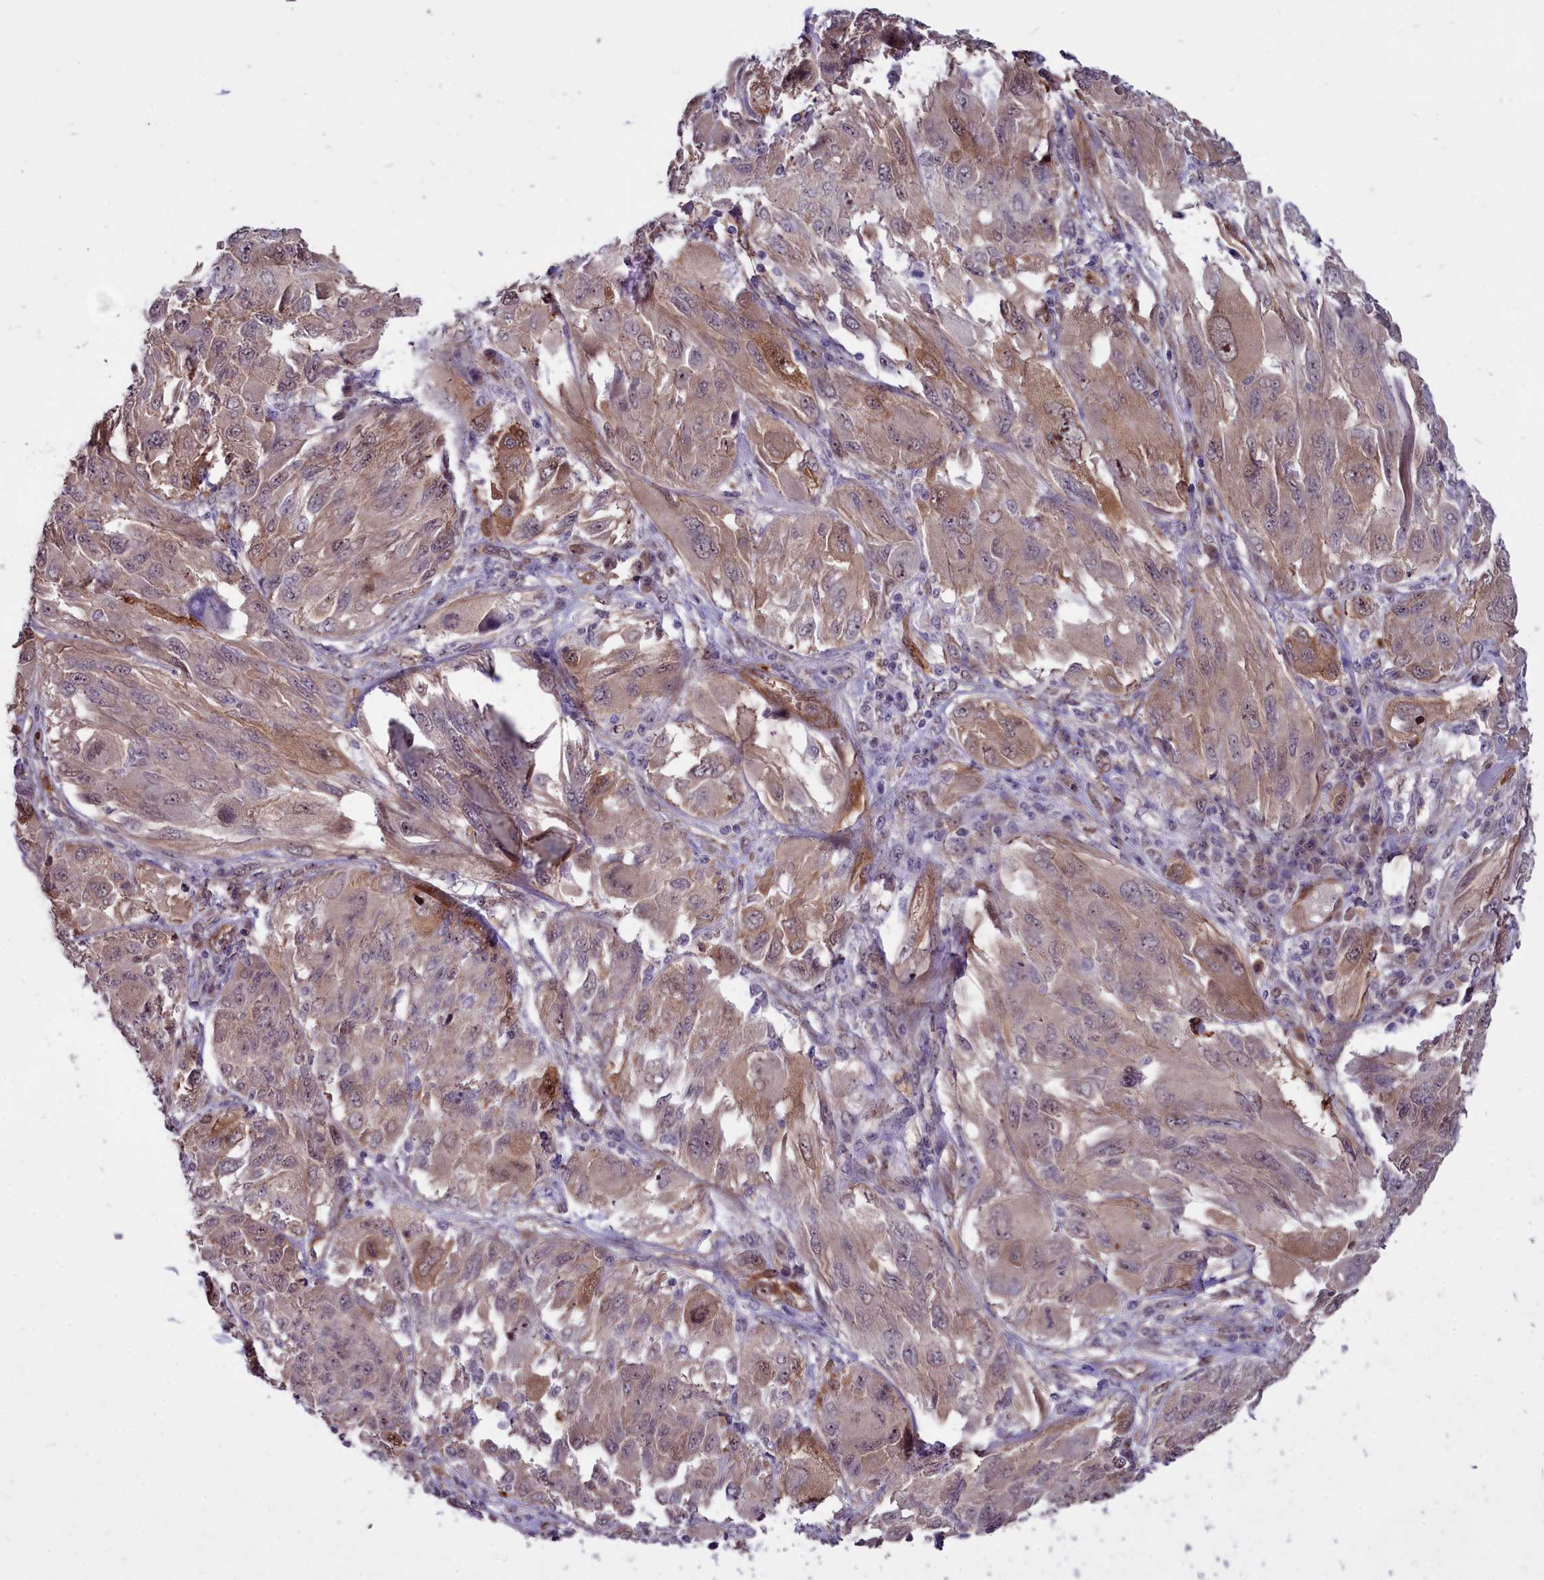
{"staining": {"intensity": "moderate", "quantity": "<25%", "location": "cytoplasmic/membranous"}, "tissue": "melanoma", "cell_type": "Tumor cells", "image_type": "cancer", "snomed": [{"axis": "morphology", "description": "Malignant melanoma, NOS"}, {"axis": "topography", "description": "Skin"}], "caption": "IHC photomicrograph of human malignant melanoma stained for a protein (brown), which reveals low levels of moderate cytoplasmic/membranous positivity in approximately <25% of tumor cells.", "gene": "BCAR1", "patient": {"sex": "female", "age": 91}}